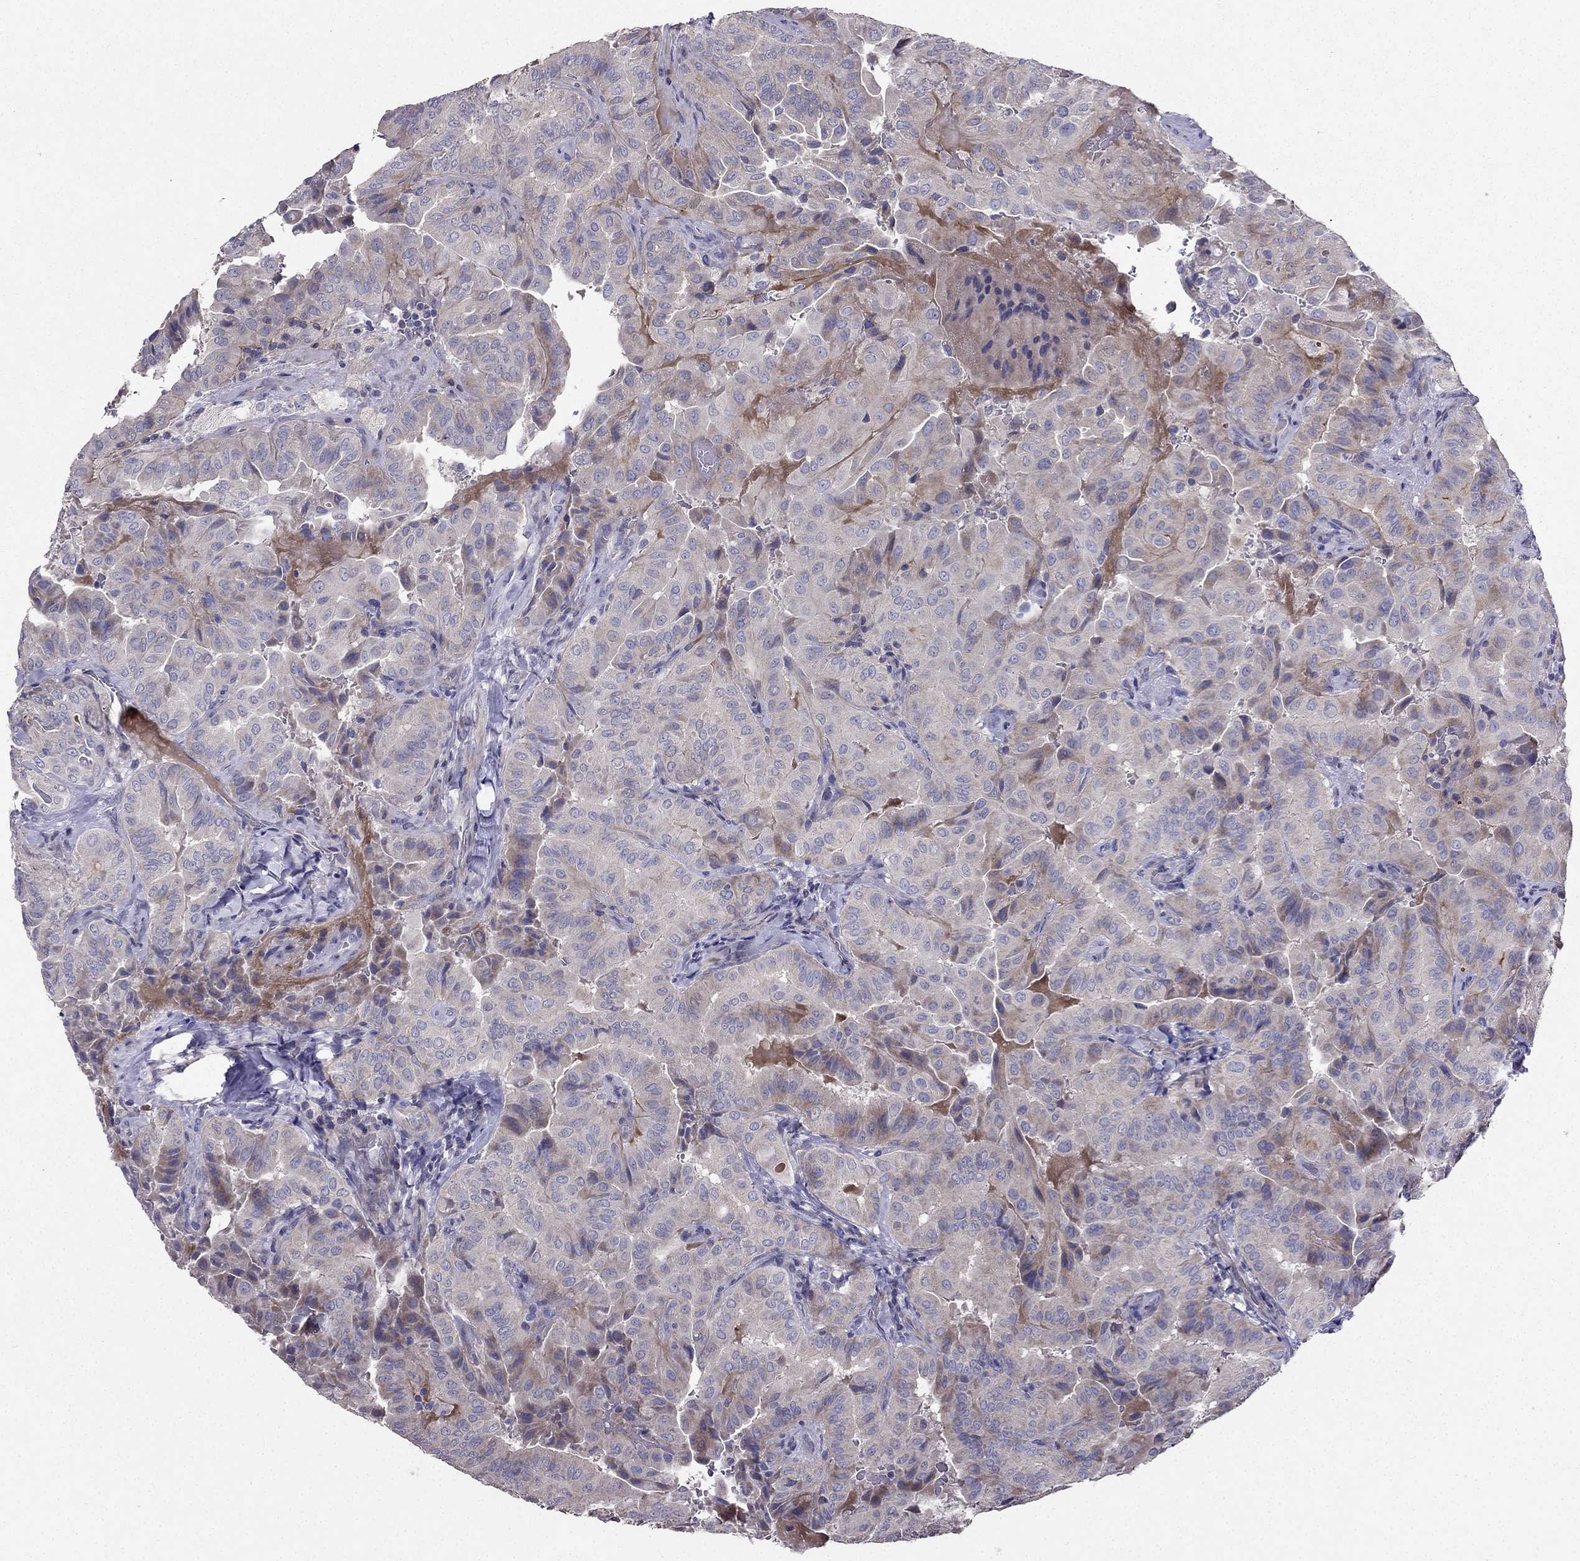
{"staining": {"intensity": "weak", "quantity": "<25%", "location": "cytoplasmic/membranous"}, "tissue": "thyroid cancer", "cell_type": "Tumor cells", "image_type": "cancer", "snomed": [{"axis": "morphology", "description": "Papillary adenocarcinoma, NOS"}, {"axis": "topography", "description": "Thyroid gland"}], "caption": "Tumor cells are negative for protein expression in human thyroid papillary adenocarcinoma.", "gene": "AS3MT", "patient": {"sex": "female", "age": 68}}